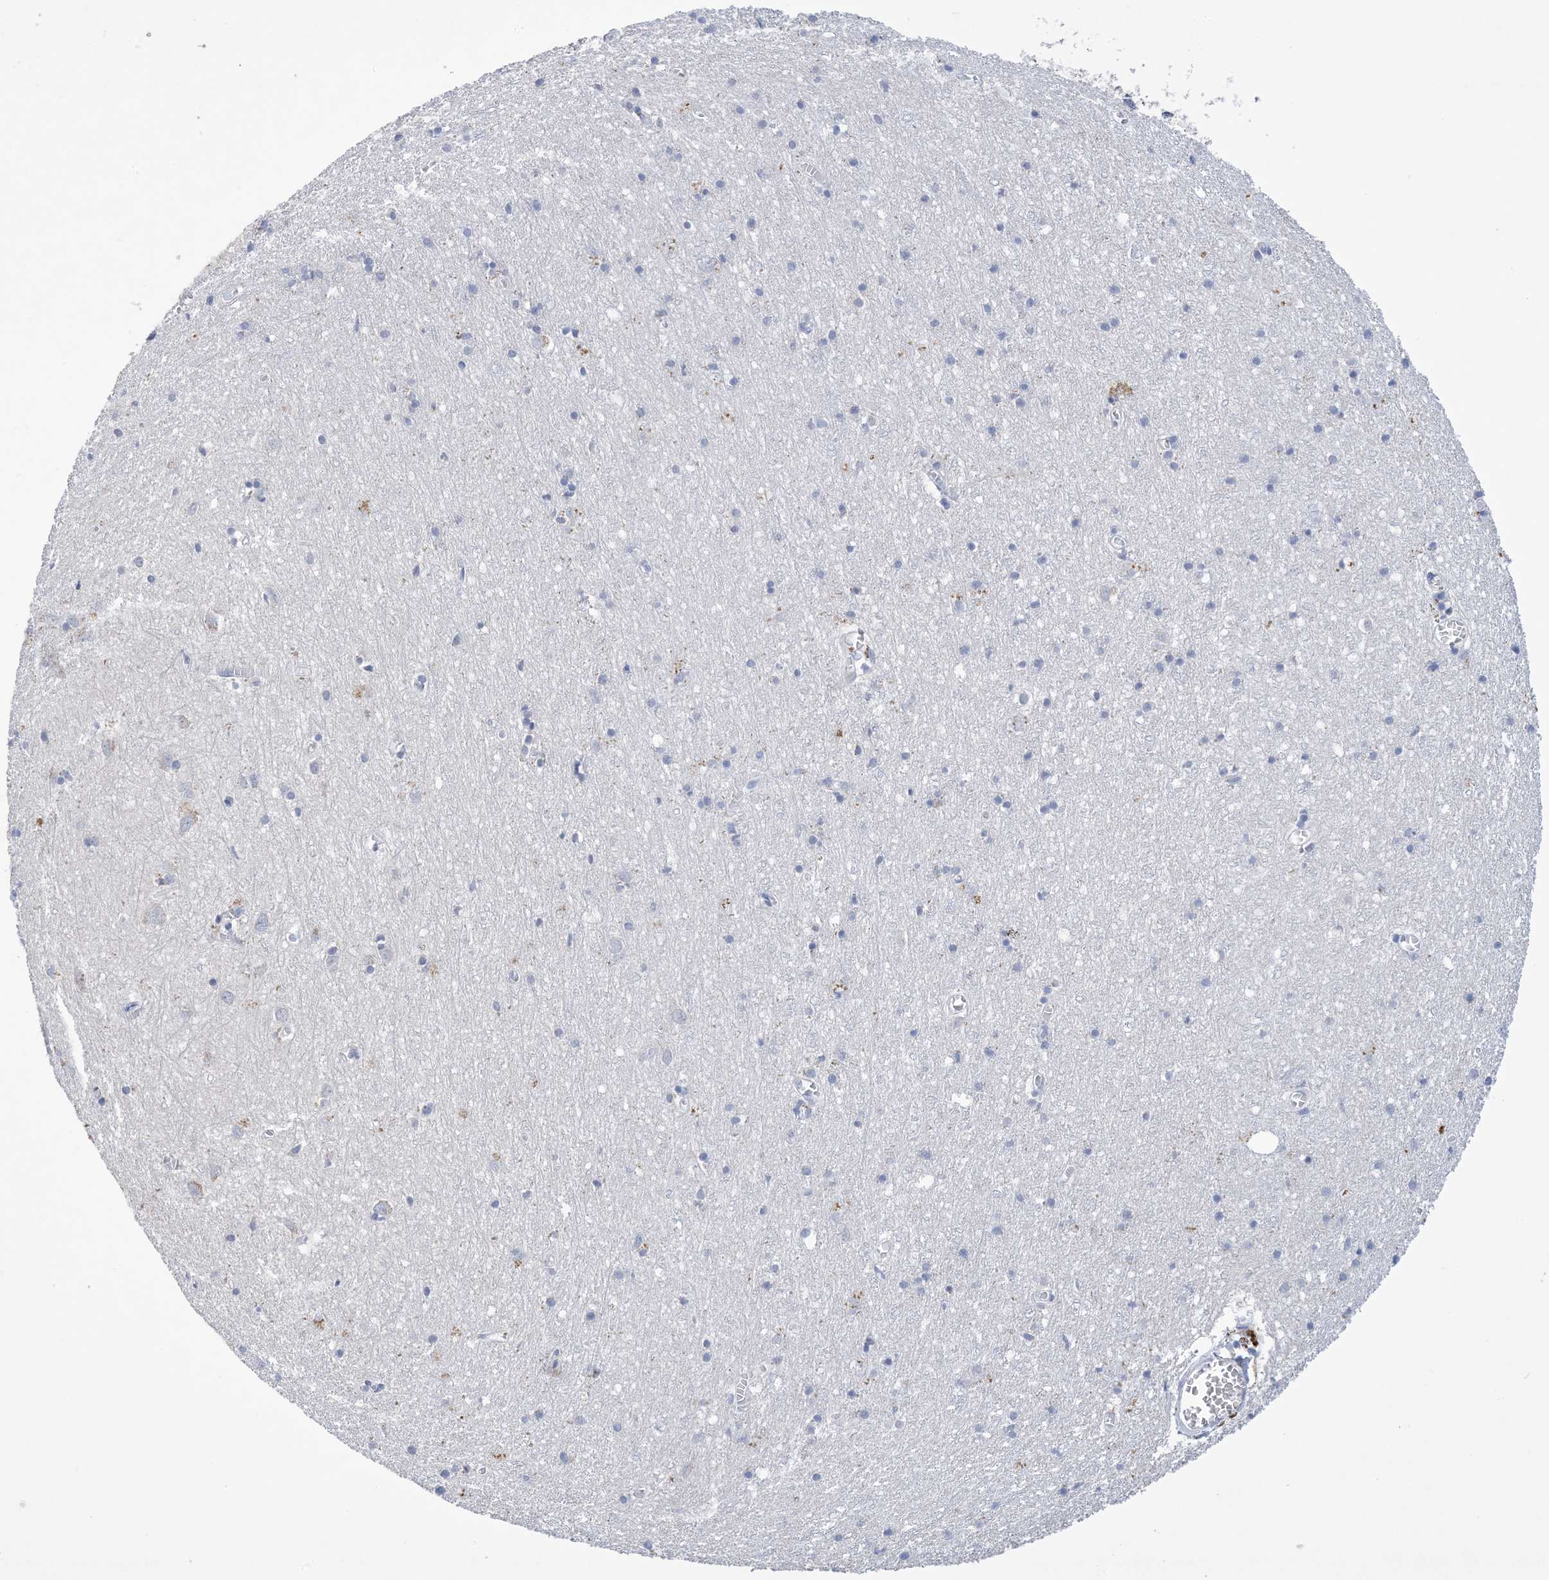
{"staining": {"intensity": "negative", "quantity": "none", "location": "none"}, "tissue": "cerebral cortex", "cell_type": "Endothelial cells", "image_type": "normal", "snomed": [{"axis": "morphology", "description": "Normal tissue, NOS"}, {"axis": "topography", "description": "Cerebral cortex"}], "caption": "Immunohistochemistry of normal cerebral cortex exhibits no staining in endothelial cells. (Brightfield microscopy of DAB (3,3'-diaminobenzidine) immunohistochemistry at high magnification).", "gene": "DSC3", "patient": {"sex": "female", "age": 64}}